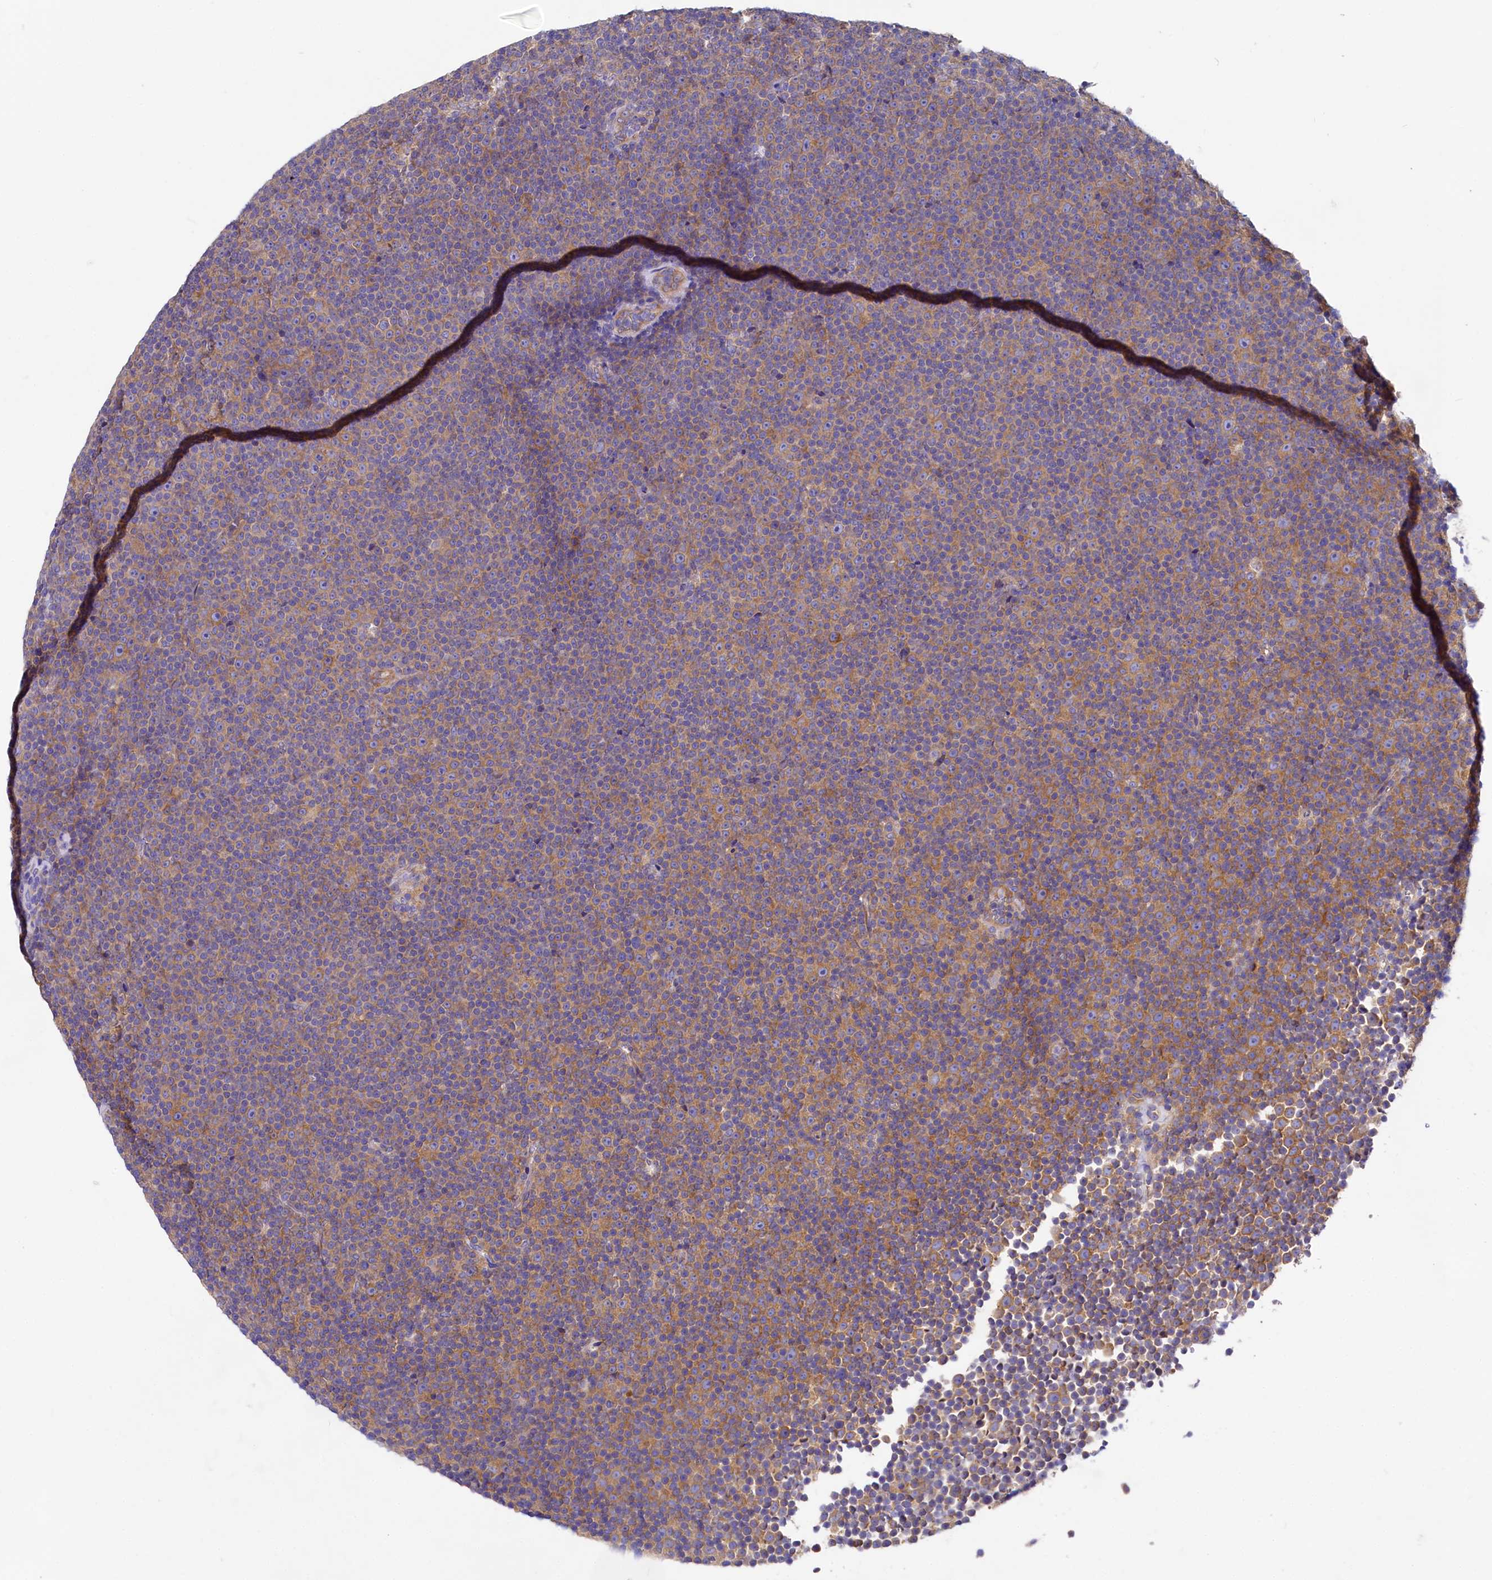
{"staining": {"intensity": "moderate", "quantity": "25%-75%", "location": "cytoplasmic/membranous"}, "tissue": "lymphoma", "cell_type": "Tumor cells", "image_type": "cancer", "snomed": [{"axis": "morphology", "description": "Malignant lymphoma, non-Hodgkin's type, Low grade"}, {"axis": "topography", "description": "Lymph node"}], "caption": "Immunohistochemistry (IHC) histopathology image of neoplastic tissue: human low-grade malignant lymphoma, non-Hodgkin's type stained using immunohistochemistry reveals medium levels of moderate protein expression localized specifically in the cytoplasmic/membranous of tumor cells, appearing as a cytoplasmic/membranous brown color.", "gene": "QARS1", "patient": {"sex": "female", "age": 67}}